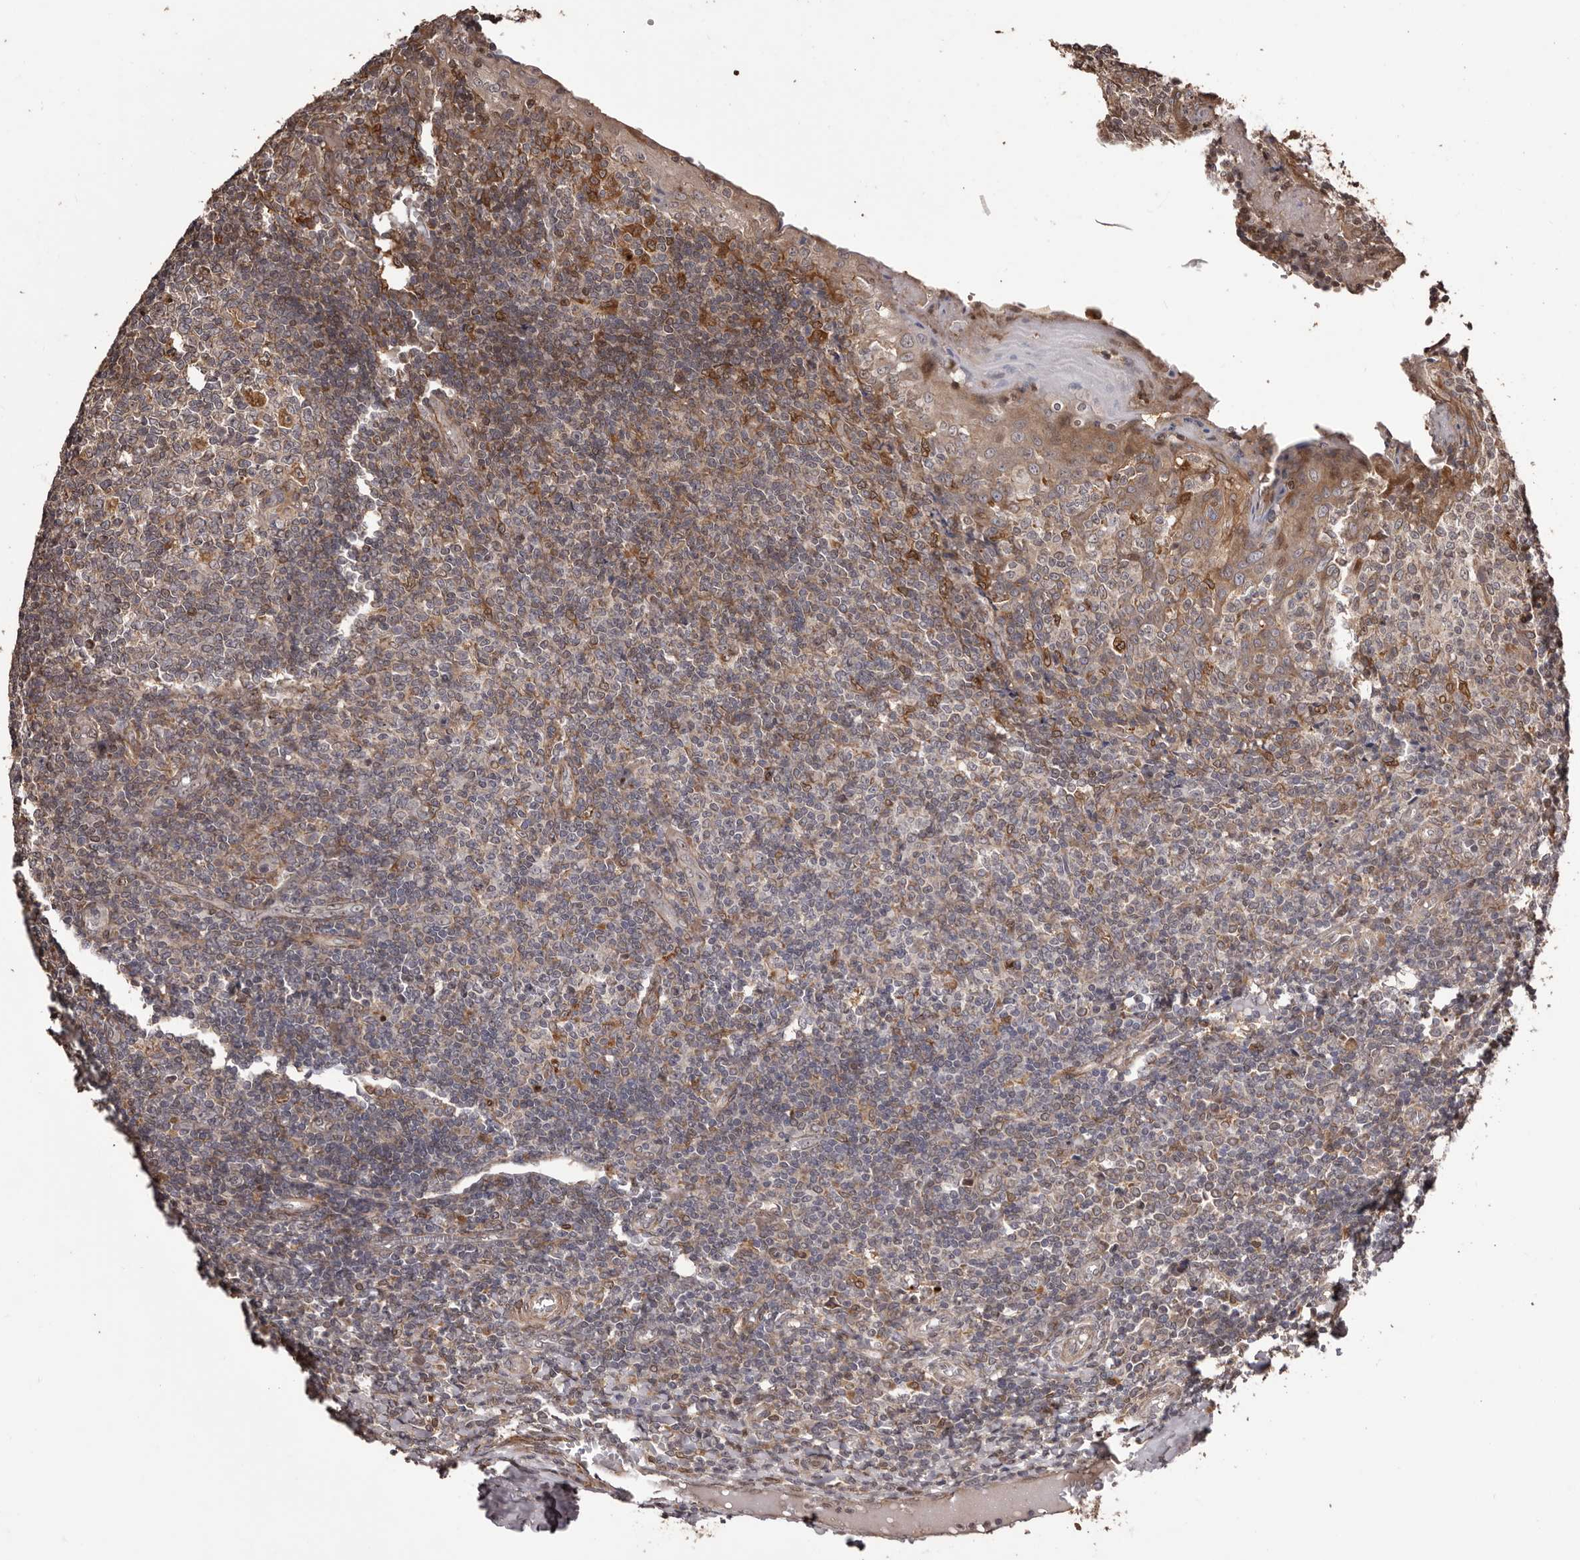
{"staining": {"intensity": "moderate", "quantity": "<25%", "location": "cytoplasmic/membranous"}, "tissue": "tonsil", "cell_type": "Germinal center cells", "image_type": "normal", "snomed": [{"axis": "morphology", "description": "Normal tissue, NOS"}, {"axis": "topography", "description": "Tonsil"}], "caption": "The image shows staining of unremarkable tonsil, revealing moderate cytoplasmic/membranous protein positivity (brown color) within germinal center cells. Immunohistochemistry (ihc) stains the protein in brown and the nuclei are stained blue.", "gene": "ZCCHC7", "patient": {"sex": "female", "age": 19}}